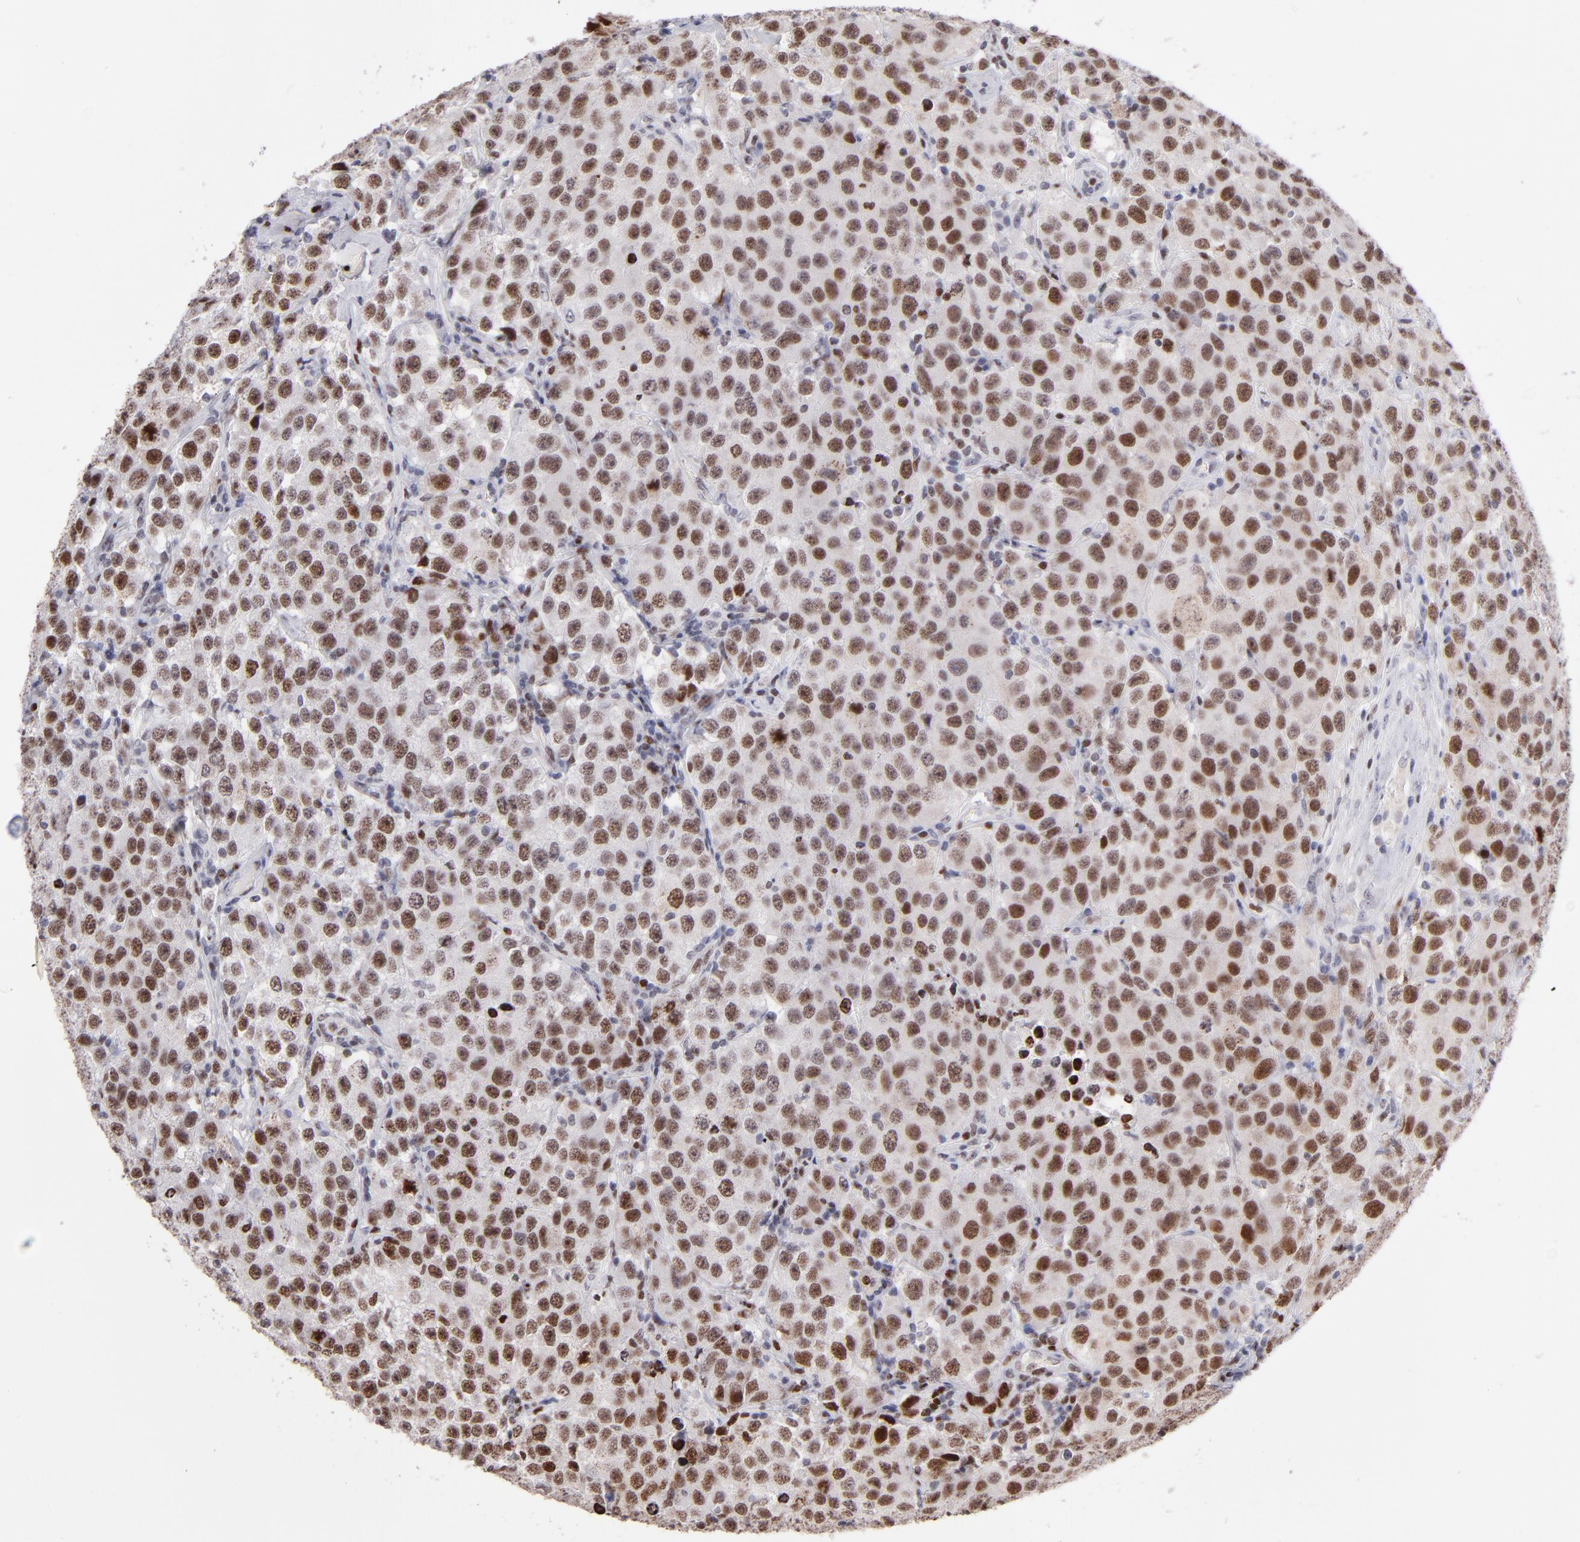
{"staining": {"intensity": "moderate", "quantity": ">75%", "location": "nuclear"}, "tissue": "testis cancer", "cell_type": "Tumor cells", "image_type": "cancer", "snomed": [{"axis": "morphology", "description": "Seminoma, NOS"}, {"axis": "topography", "description": "Testis"}], "caption": "A medium amount of moderate nuclear expression is identified in about >75% of tumor cells in testis cancer tissue. The staining was performed using DAB (3,3'-diaminobenzidine) to visualize the protein expression in brown, while the nuclei were stained in blue with hematoxylin (Magnification: 20x).", "gene": "POLA1", "patient": {"sex": "male", "age": 52}}